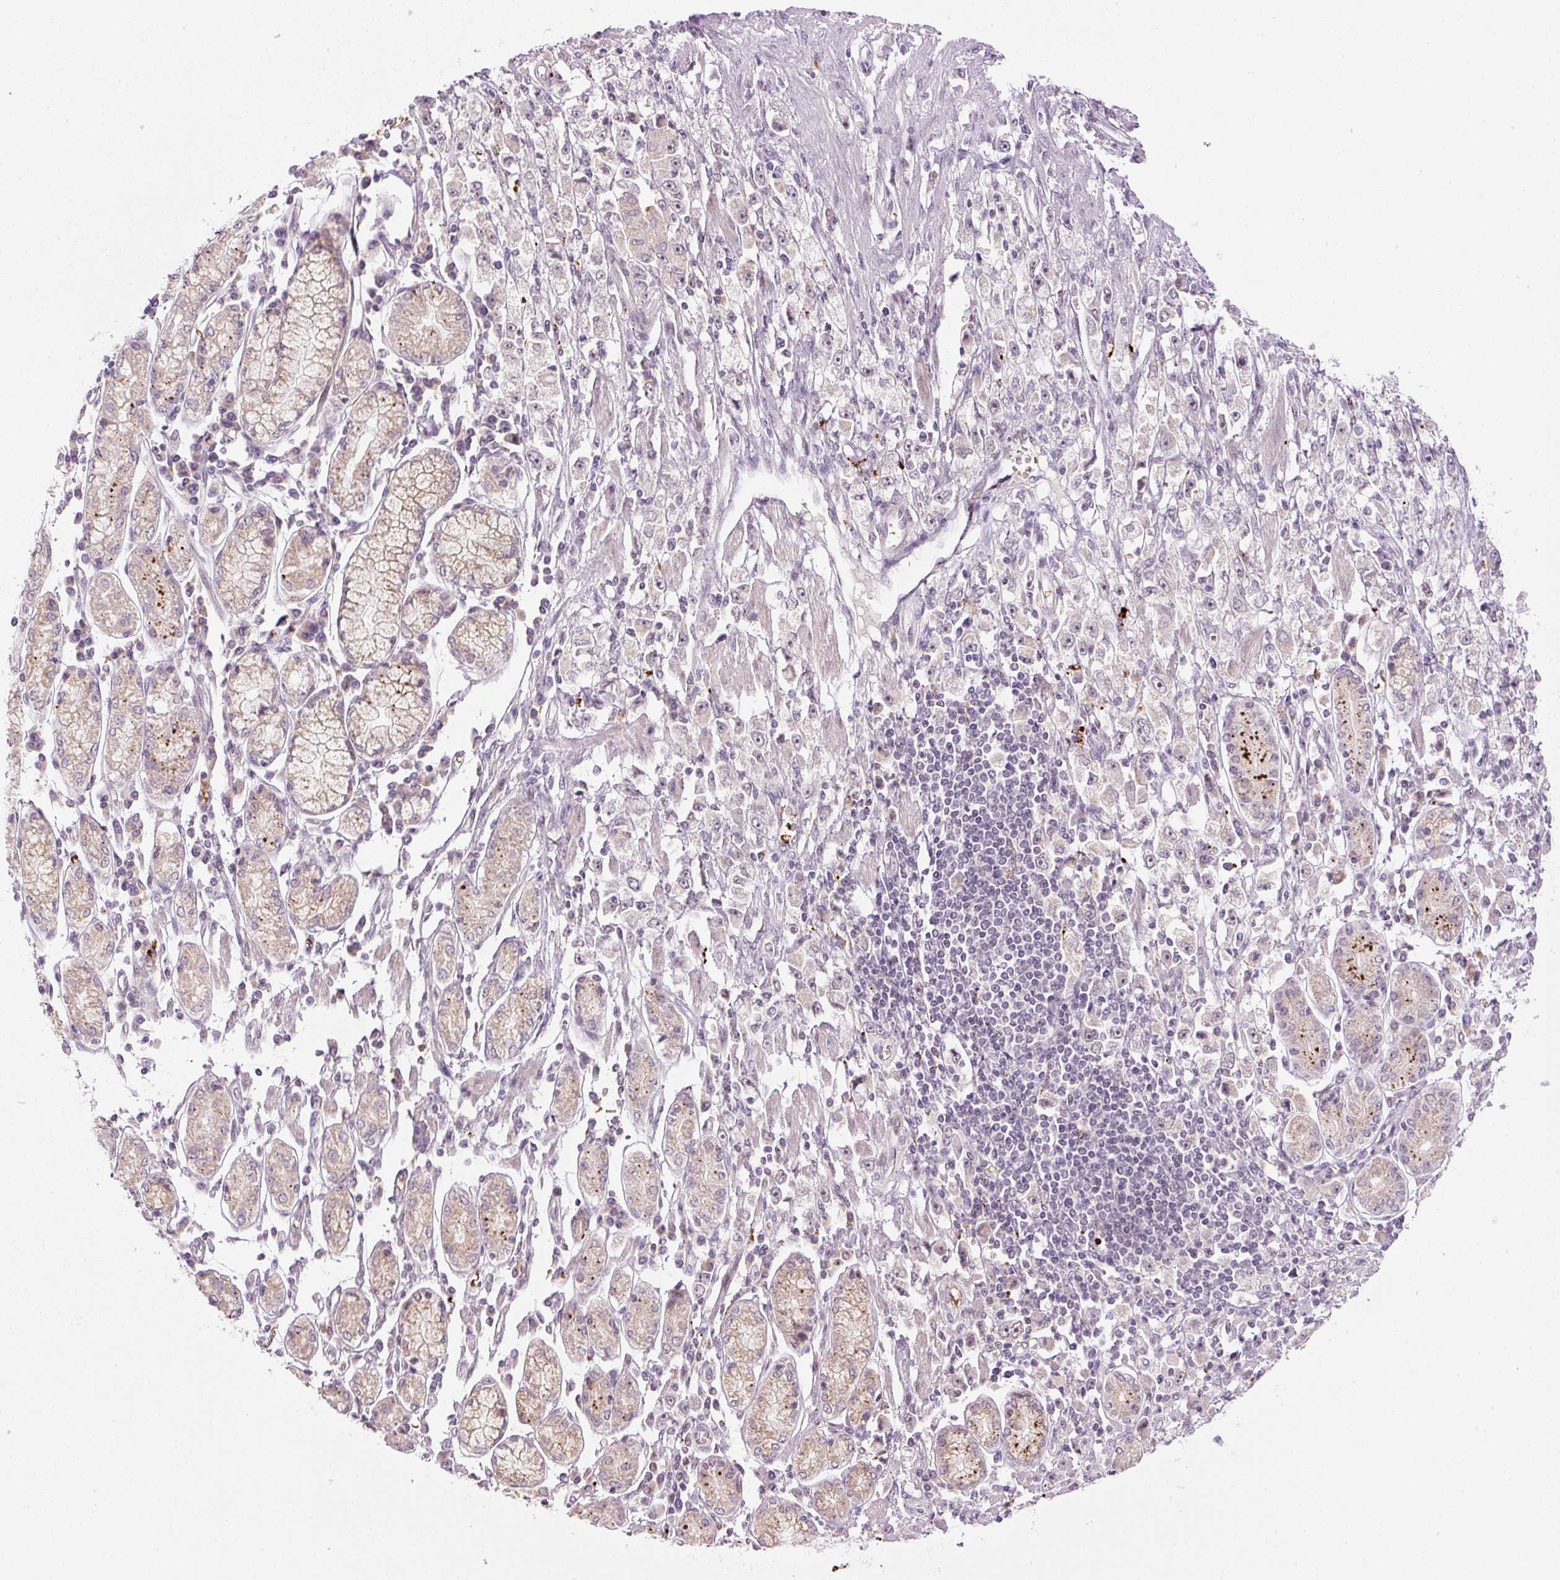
{"staining": {"intensity": "moderate", "quantity": "<25%", "location": "cytoplasmic/membranous"}, "tissue": "stomach cancer", "cell_type": "Tumor cells", "image_type": "cancer", "snomed": [{"axis": "morphology", "description": "Adenocarcinoma, NOS"}, {"axis": "topography", "description": "Stomach"}], "caption": "DAB immunohistochemical staining of stomach cancer exhibits moderate cytoplasmic/membranous protein staining in approximately <25% of tumor cells.", "gene": "ZNF639", "patient": {"sex": "female", "age": 59}}